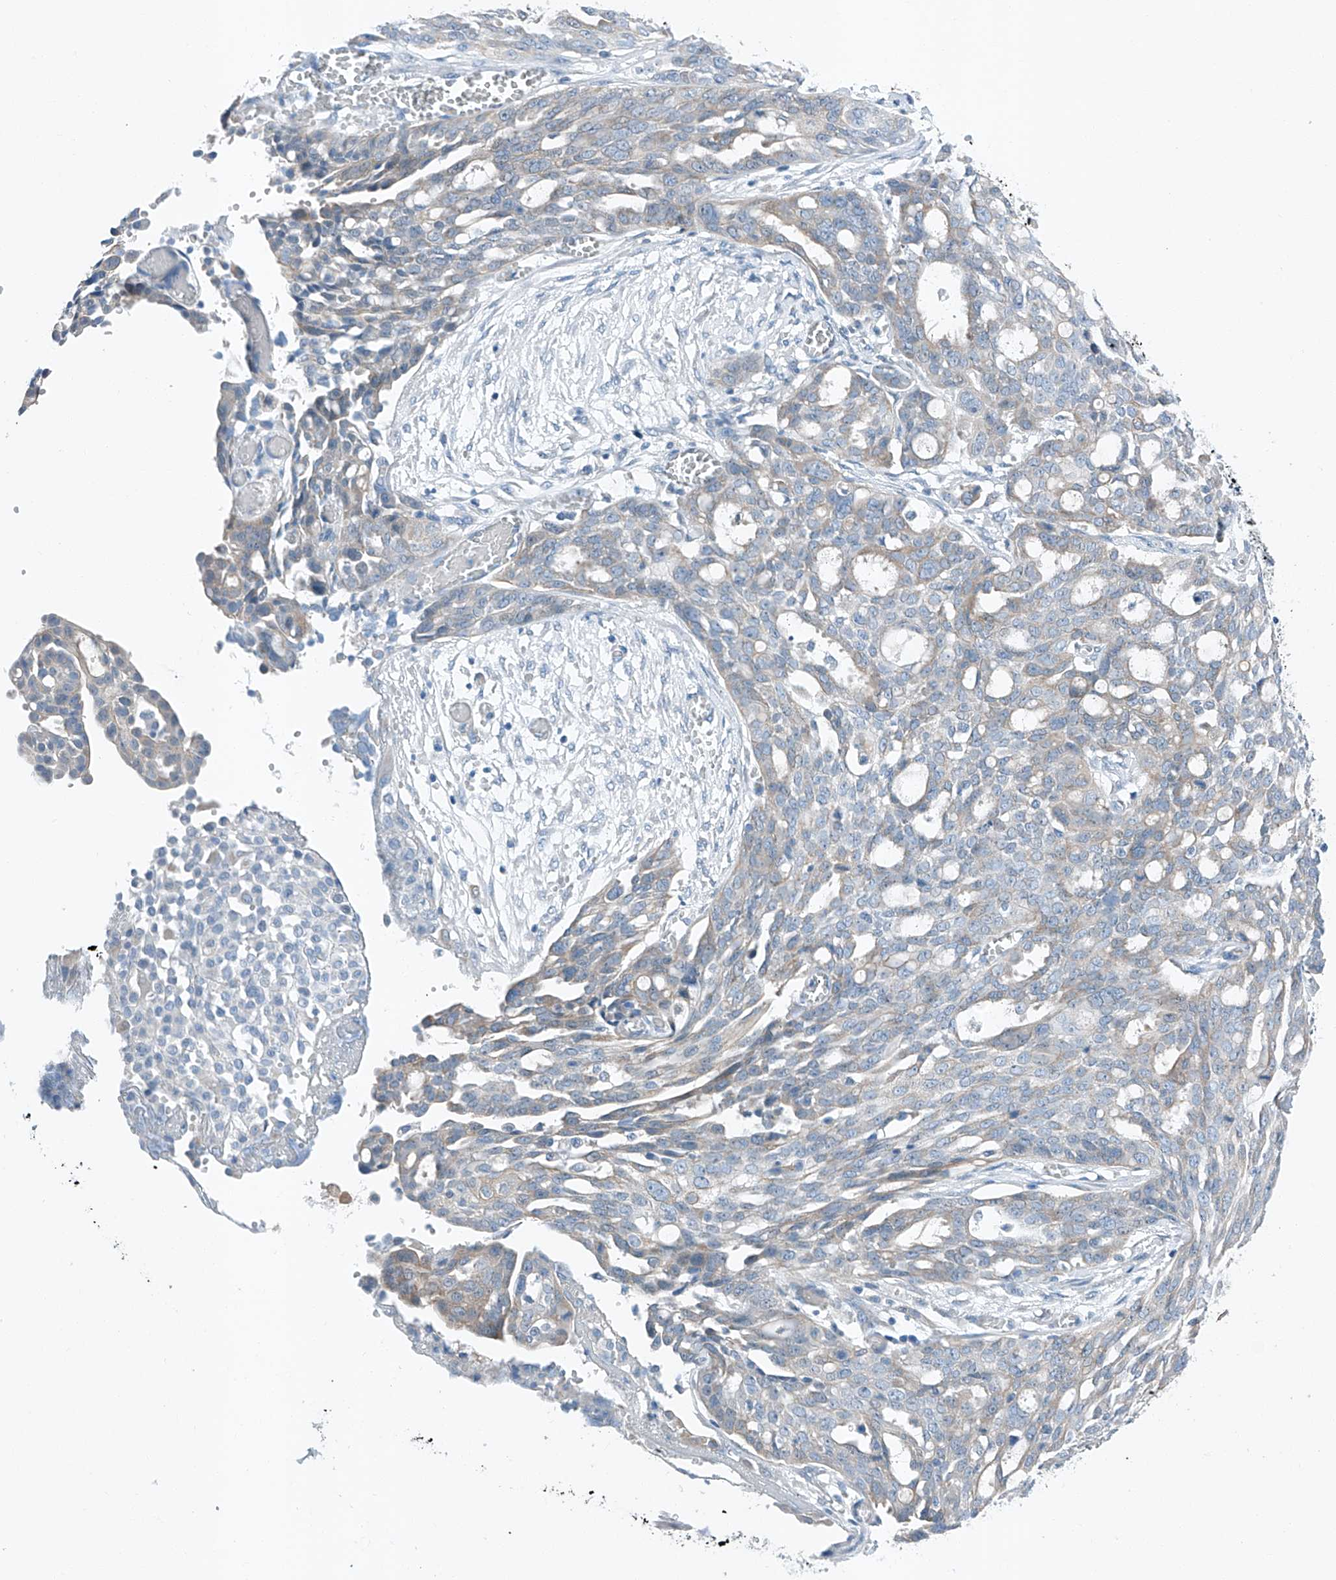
{"staining": {"intensity": "weak", "quantity": "<25%", "location": "cytoplasmic/membranous"}, "tissue": "ovarian cancer", "cell_type": "Tumor cells", "image_type": "cancer", "snomed": [{"axis": "morphology", "description": "Cystadenocarcinoma, serous, NOS"}, {"axis": "topography", "description": "Soft tissue"}, {"axis": "topography", "description": "Ovary"}], "caption": "High power microscopy micrograph of an immunohistochemistry (IHC) micrograph of ovarian cancer (serous cystadenocarcinoma), revealing no significant expression in tumor cells.", "gene": "MDGA1", "patient": {"sex": "female", "age": 57}}